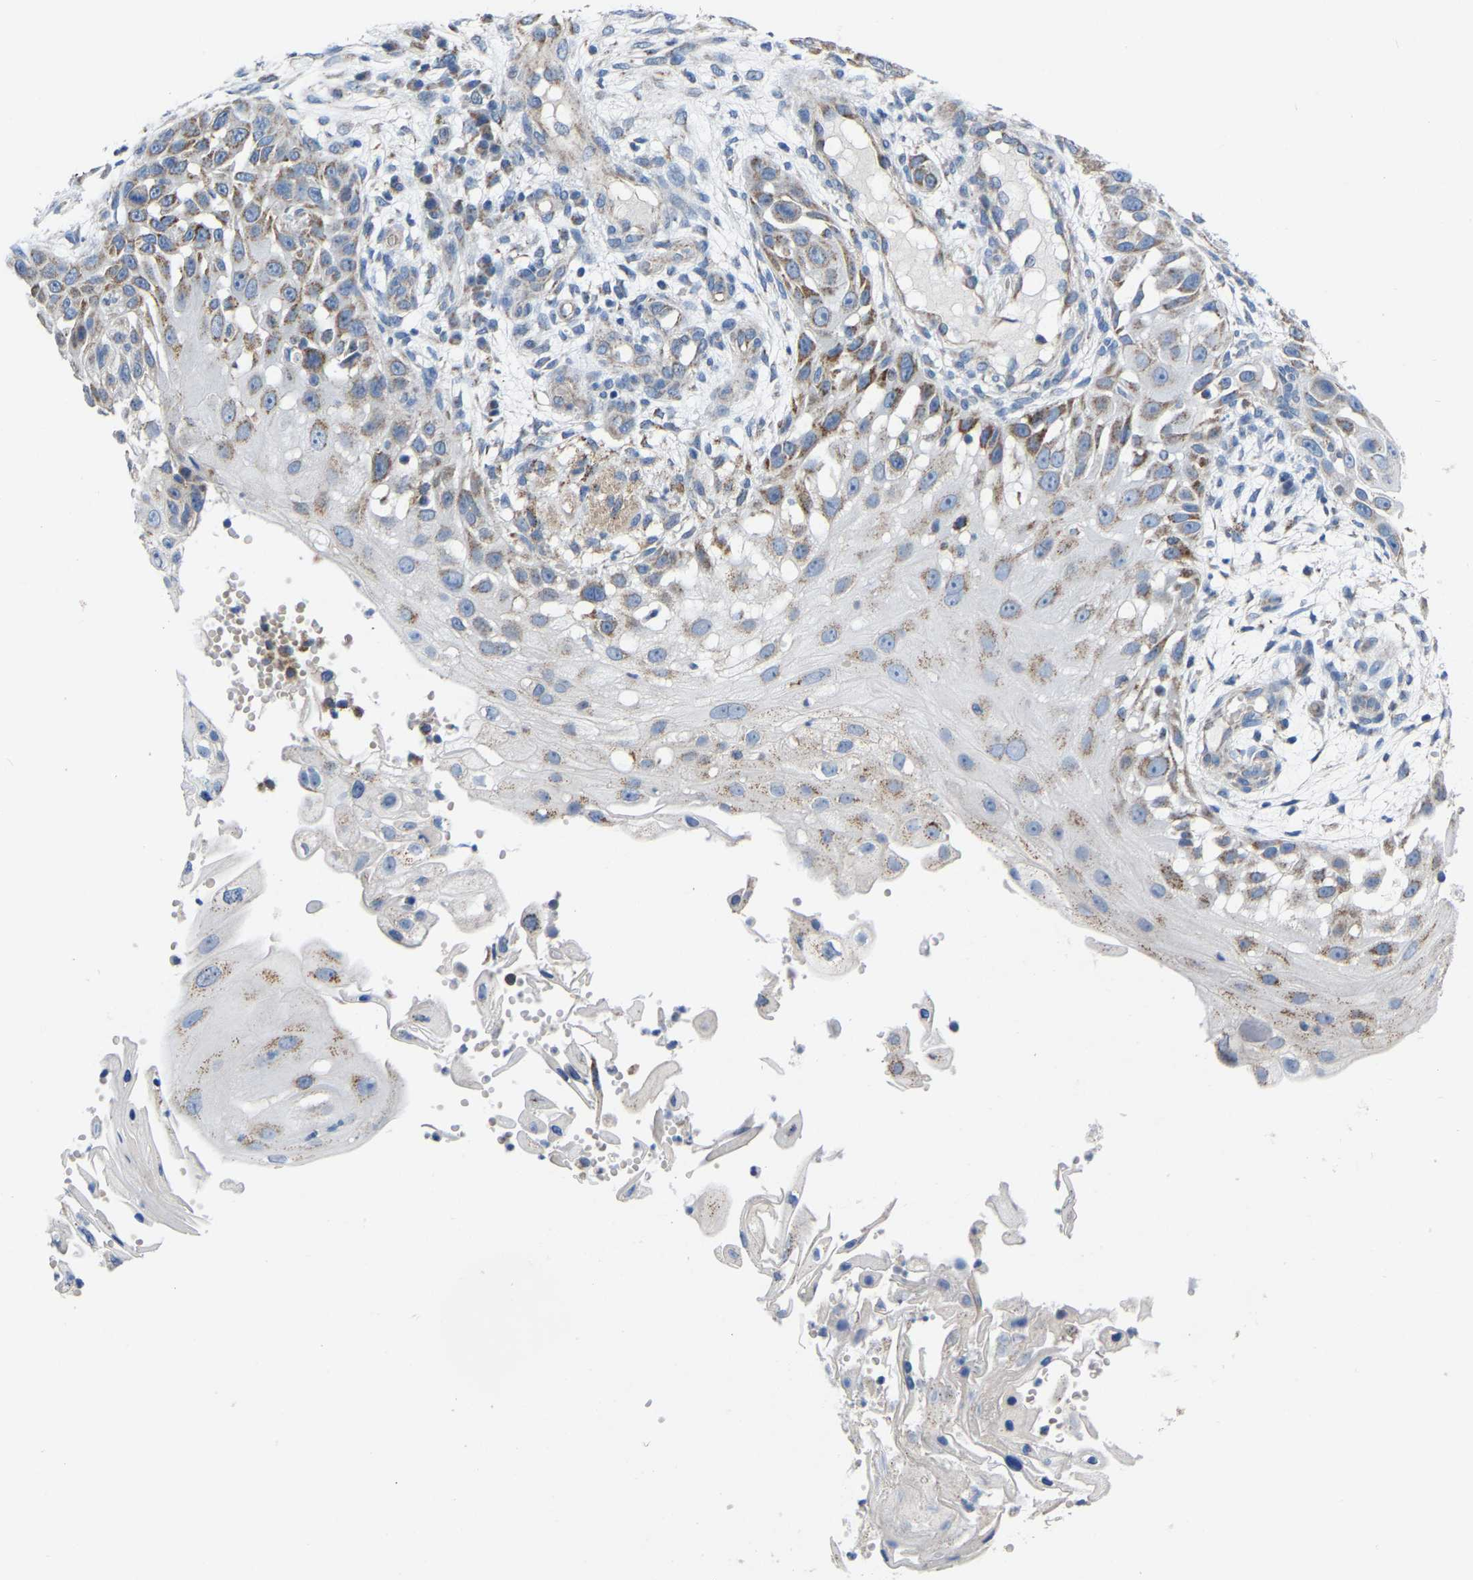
{"staining": {"intensity": "moderate", "quantity": "25%-75%", "location": "cytoplasmic/membranous"}, "tissue": "skin cancer", "cell_type": "Tumor cells", "image_type": "cancer", "snomed": [{"axis": "morphology", "description": "Squamous cell carcinoma, NOS"}, {"axis": "topography", "description": "Skin"}], "caption": "Brown immunohistochemical staining in human skin cancer shows moderate cytoplasmic/membranous staining in approximately 25%-75% of tumor cells. (IHC, brightfield microscopy, high magnification).", "gene": "BCL10", "patient": {"sex": "female", "age": 44}}